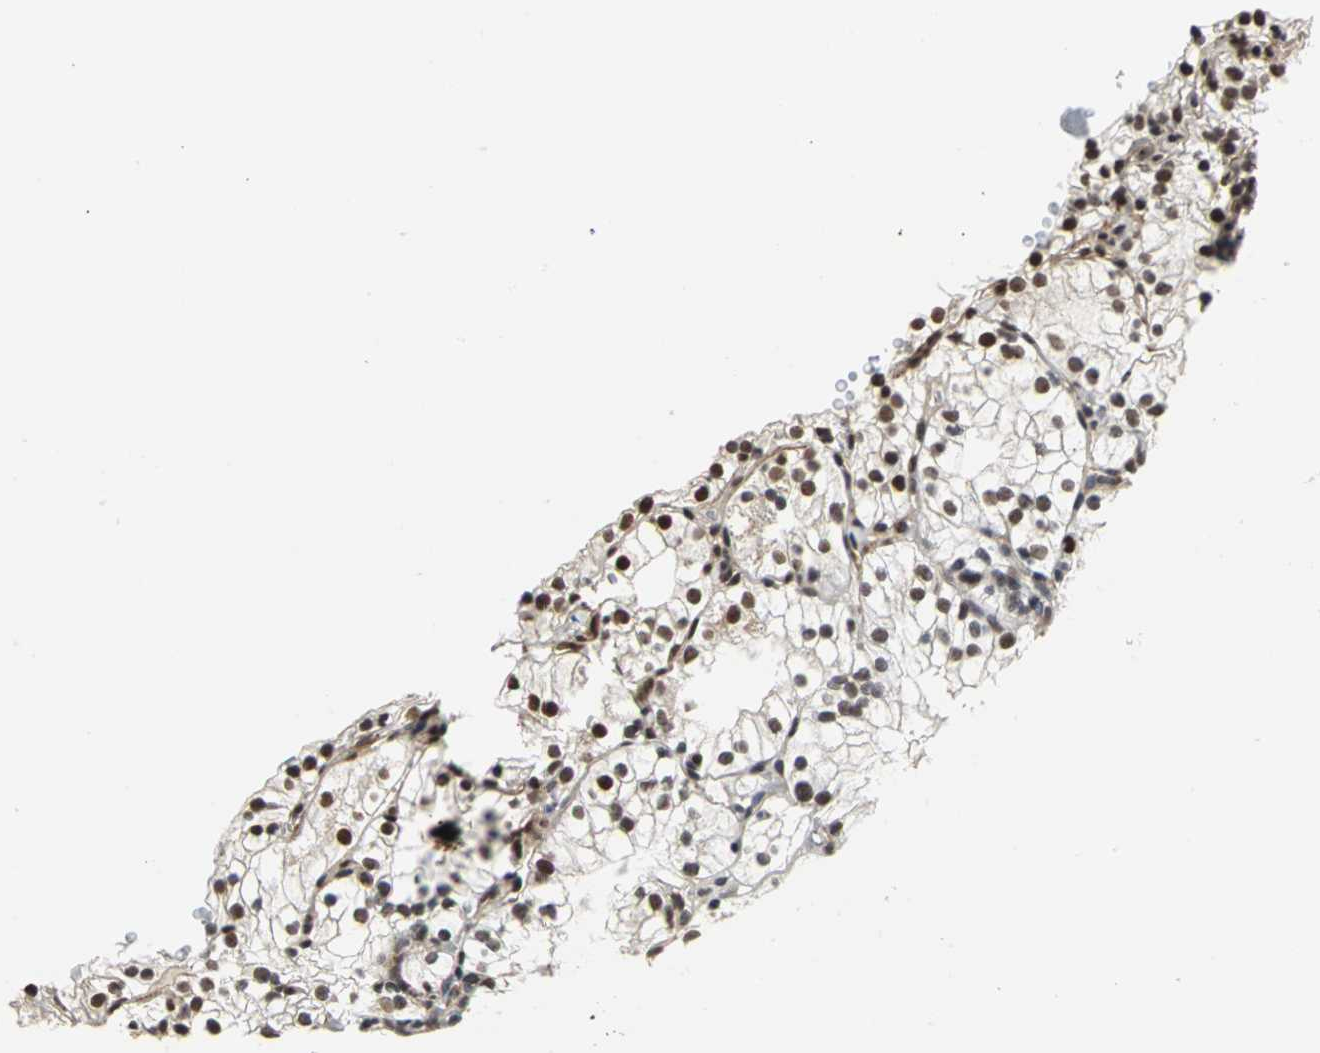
{"staining": {"intensity": "strong", "quantity": ">75%", "location": "nuclear"}, "tissue": "renal cancer", "cell_type": "Tumor cells", "image_type": "cancer", "snomed": [{"axis": "morphology", "description": "Adenocarcinoma, NOS"}, {"axis": "topography", "description": "Kidney"}], "caption": "DAB (3,3'-diaminobenzidine) immunohistochemical staining of adenocarcinoma (renal) demonstrates strong nuclear protein staining in approximately >75% of tumor cells.", "gene": "CCDC88C", "patient": {"sex": "female", "age": 41}}